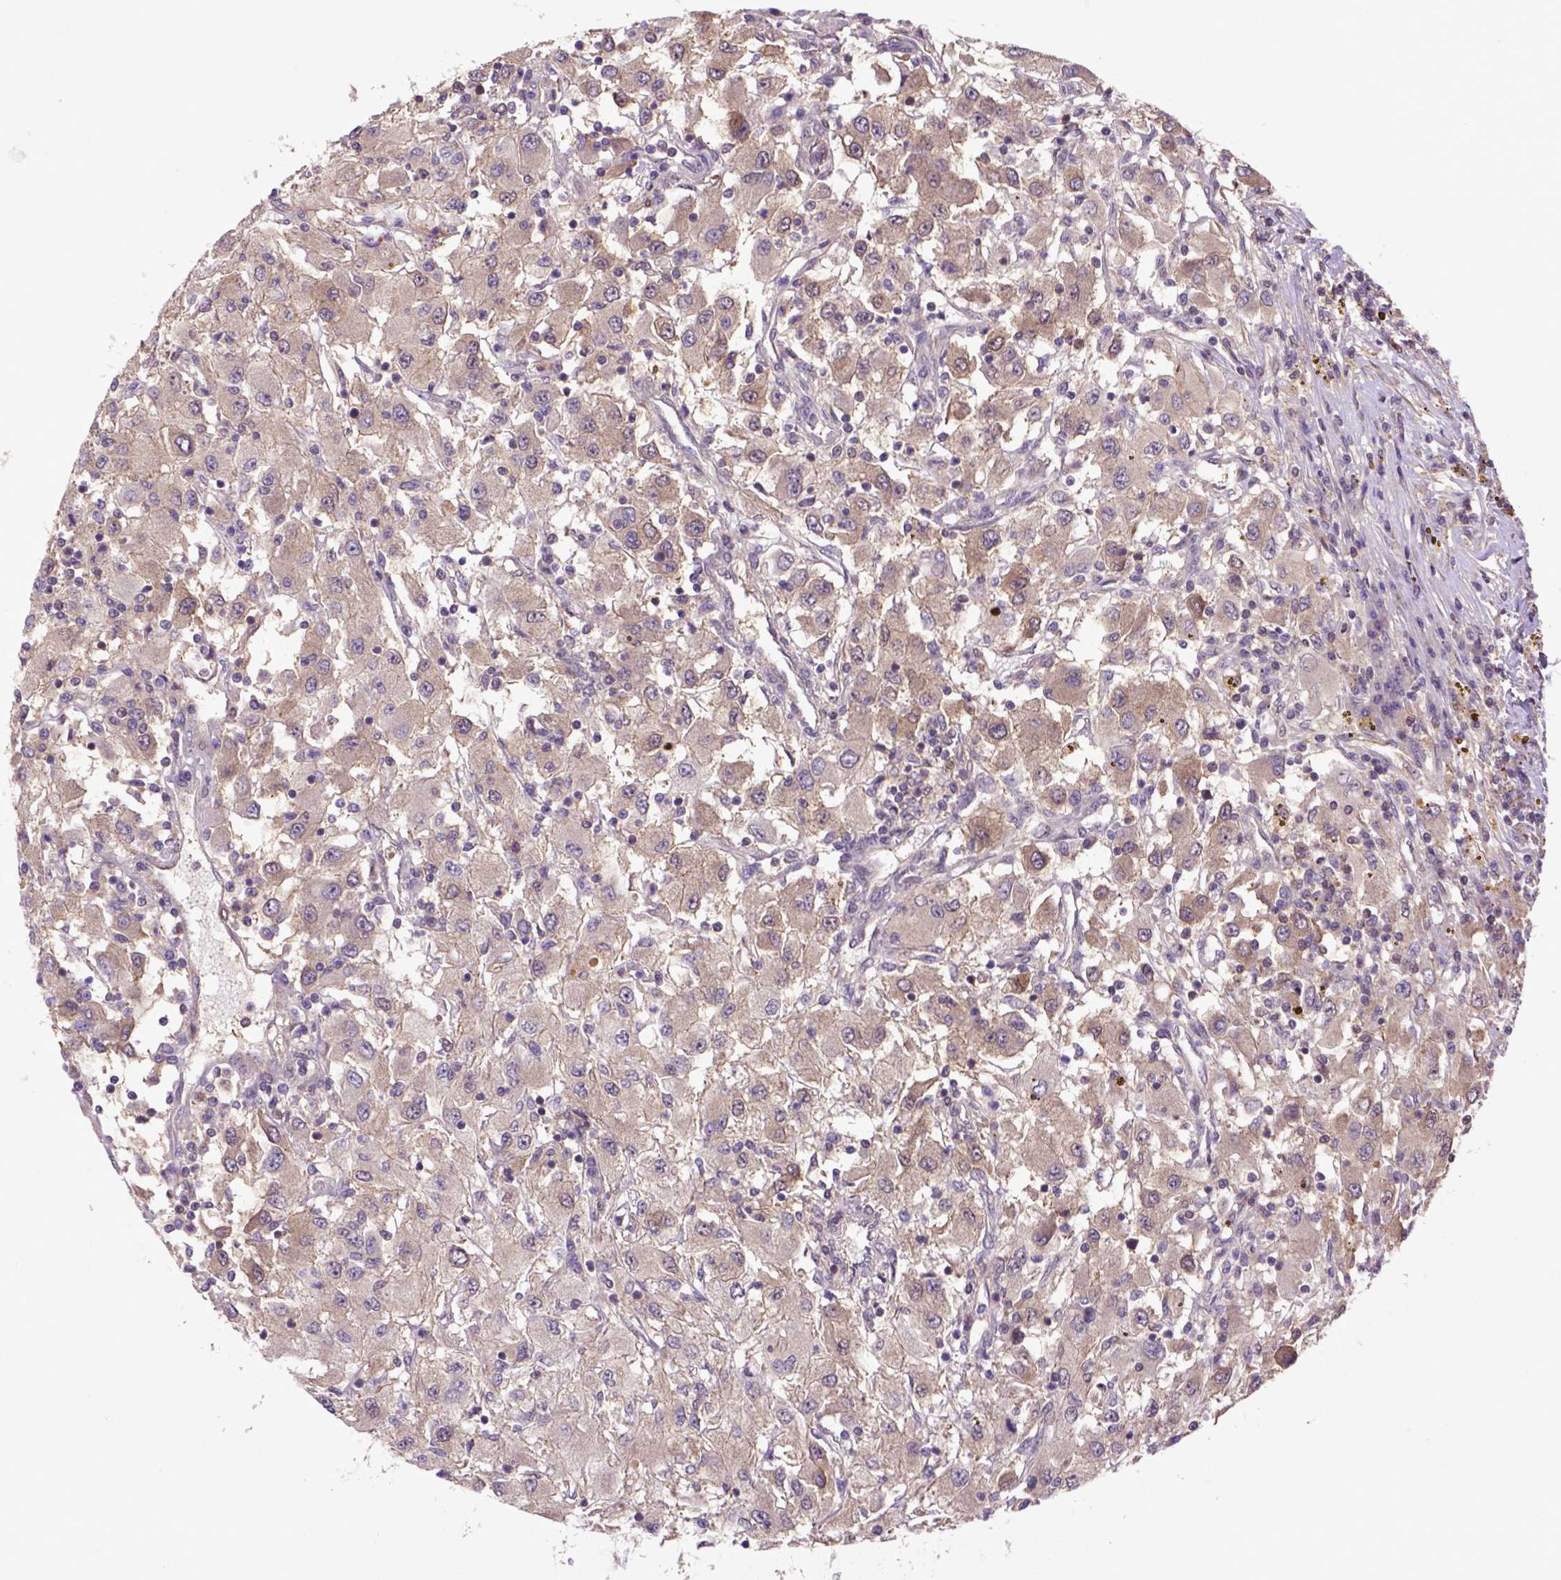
{"staining": {"intensity": "moderate", "quantity": "<25%", "location": "cytoplasmic/membranous"}, "tissue": "renal cancer", "cell_type": "Tumor cells", "image_type": "cancer", "snomed": [{"axis": "morphology", "description": "Adenocarcinoma, NOS"}, {"axis": "topography", "description": "Kidney"}], "caption": "IHC staining of renal cancer (adenocarcinoma), which demonstrates low levels of moderate cytoplasmic/membranous staining in about <25% of tumor cells indicating moderate cytoplasmic/membranous protein expression. The staining was performed using DAB (brown) for protein detection and nuclei were counterstained in hematoxylin (blue).", "gene": "HSPBP1", "patient": {"sex": "female", "age": 67}}